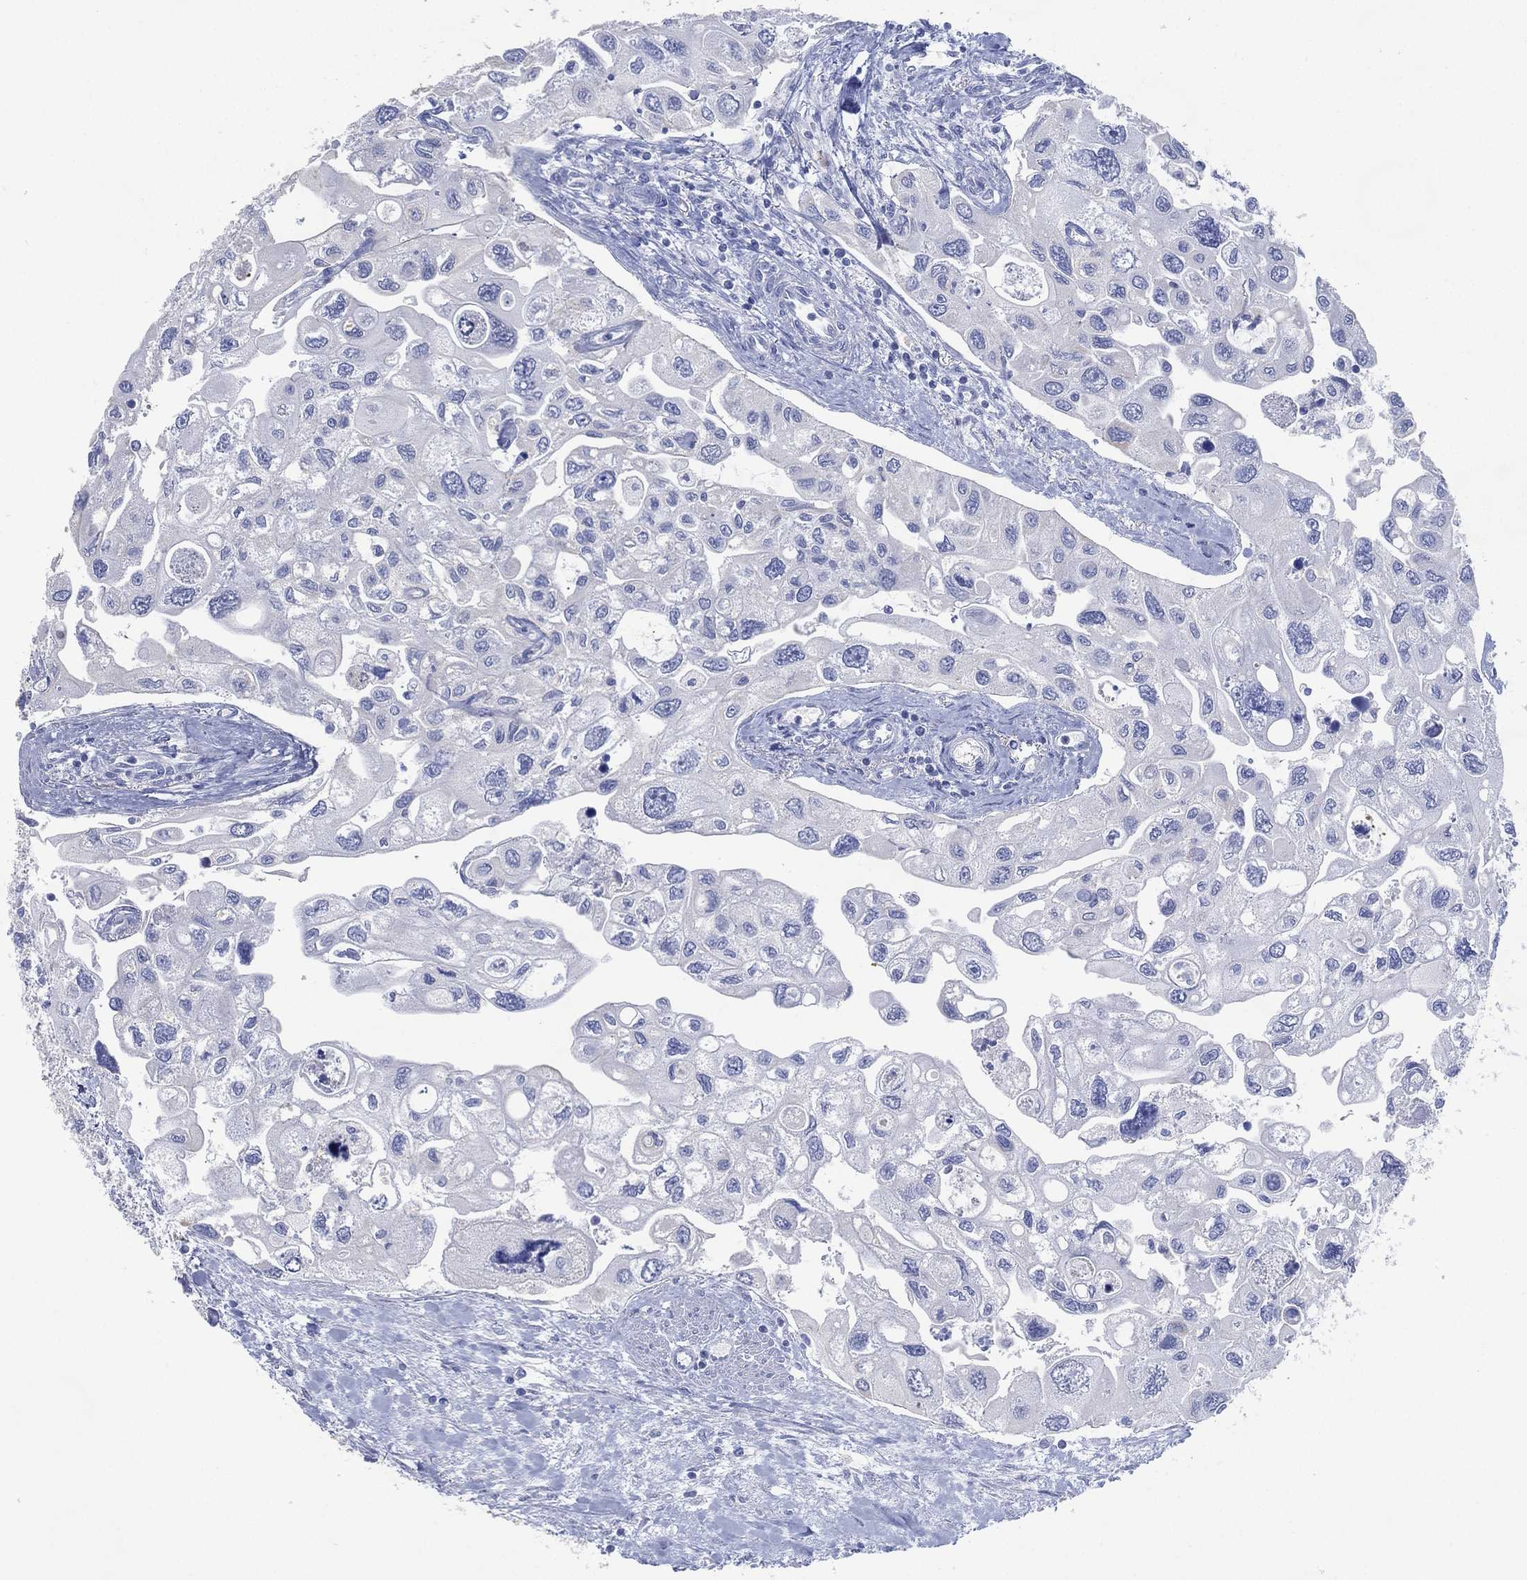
{"staining": {"intensity": "negative", "quantity": "none", "location": "none"}, "tissue": "urothelial cancer", "cell_type": "Tumor cells", "image_type": "cancer", "snomed": [{"axis": "morphology", "description": "Urothelial carcinoma, High grade"}, {"axis": "topography", "description": "Urinary bladder"}], "caption": "A micrograph of human urothelial cancer is negative for staining in tumor cells.", "gene": "FMO1", "patient": {"sex": "male", "age": 59}}